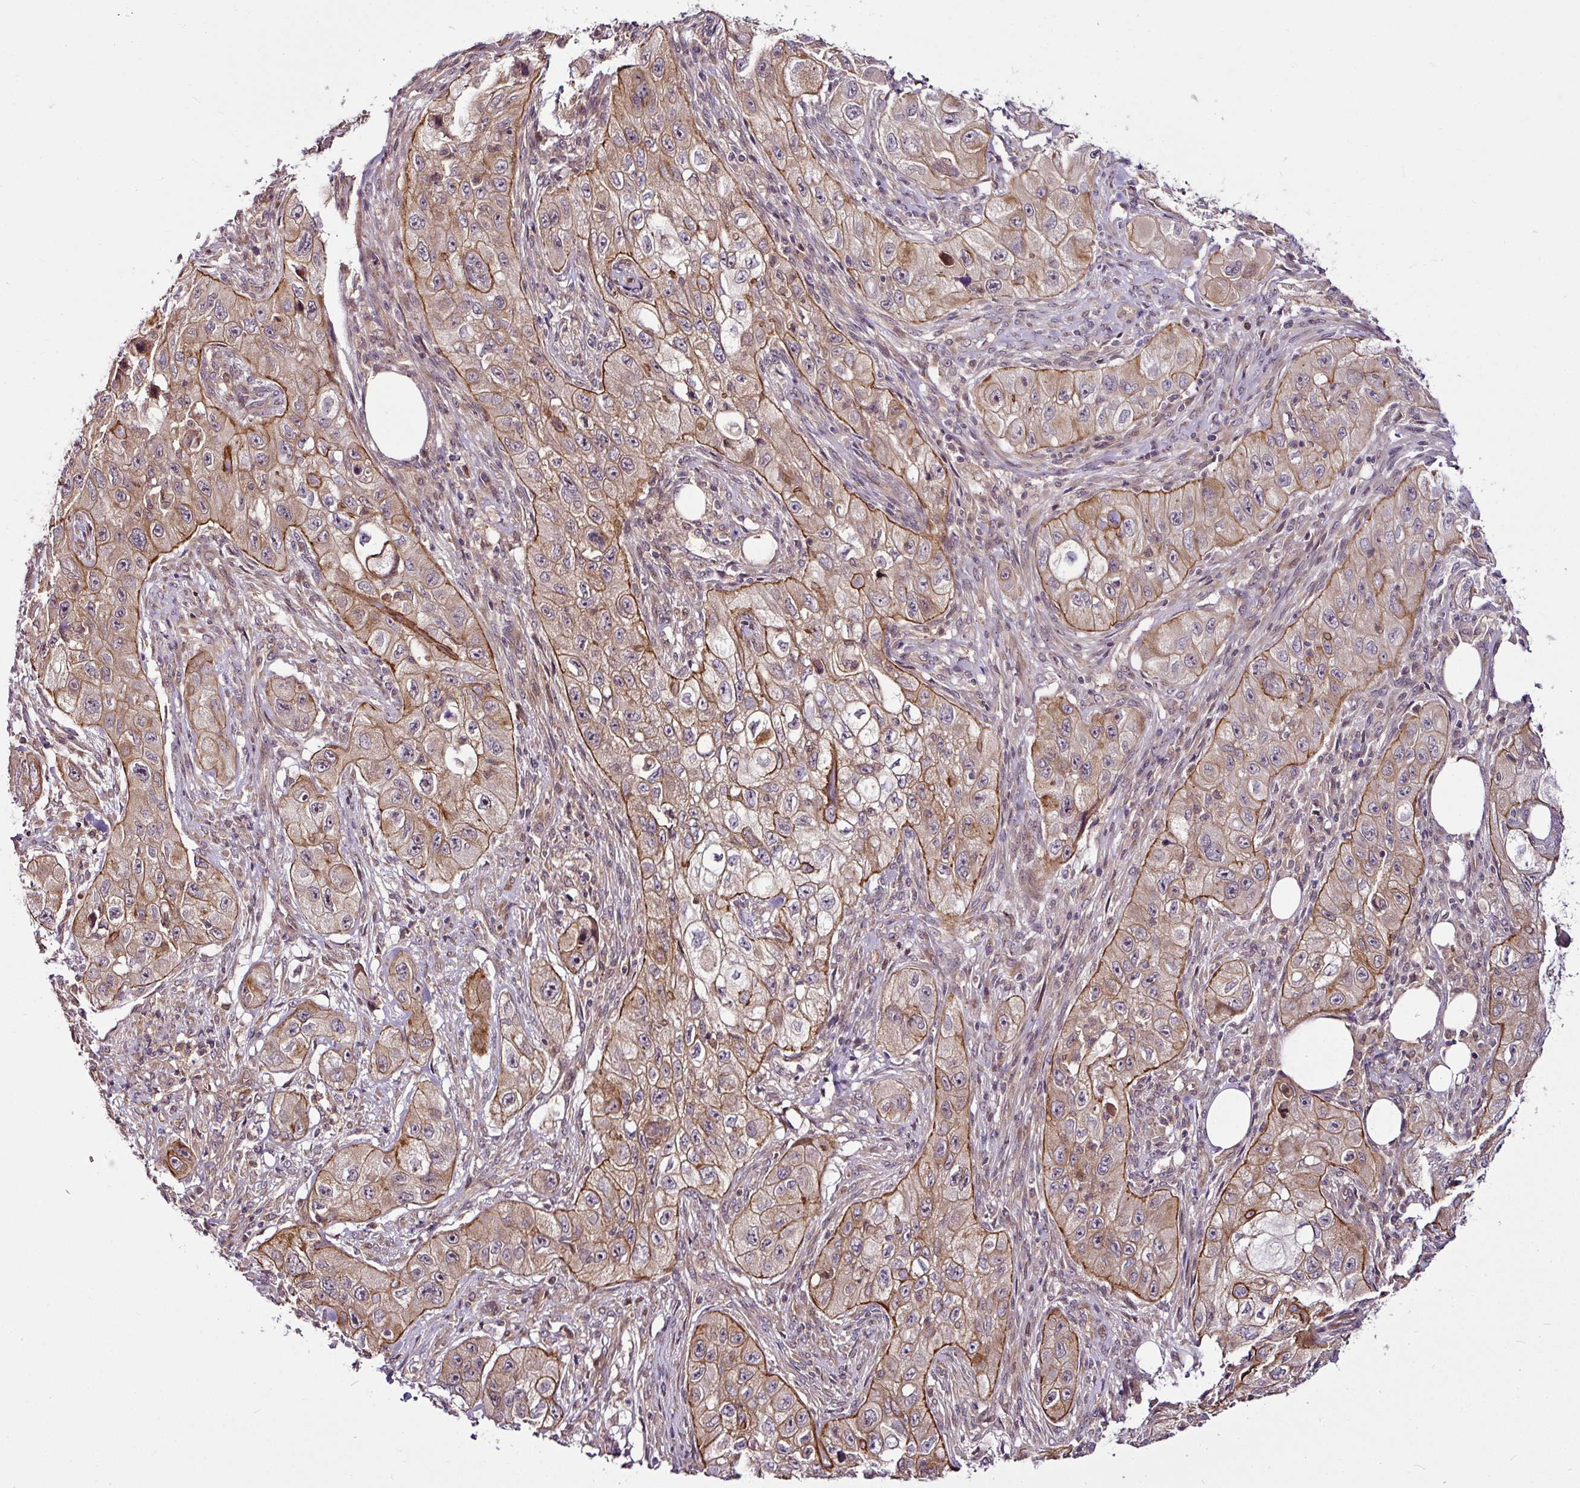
{"staining": {"intensity": "moderate", "quantity": ">75%", "location": "cytoplasmic/membranous"}, "tissue": "skin cancer", "cell_type": "Tumor cells", "image_type": "cancer", "snomed": [{"axis": "morphology", "description": "Squamous cell carcinoma, NOS"}, {"axis": "topography", "description": "Skin"}, {"axis": "topography", "description": "Subcutis"}], "caption": "Protein staining shows moderate cytoplasmic/membranous positivity in approximately >75% of tumor cells in skin cancer (squamous cell carcinoma). The protein is shown in brown color, while the nuclei are stained blue.", "gene": "DCAF13", "patient": {"sex": "male", "age": 73}}